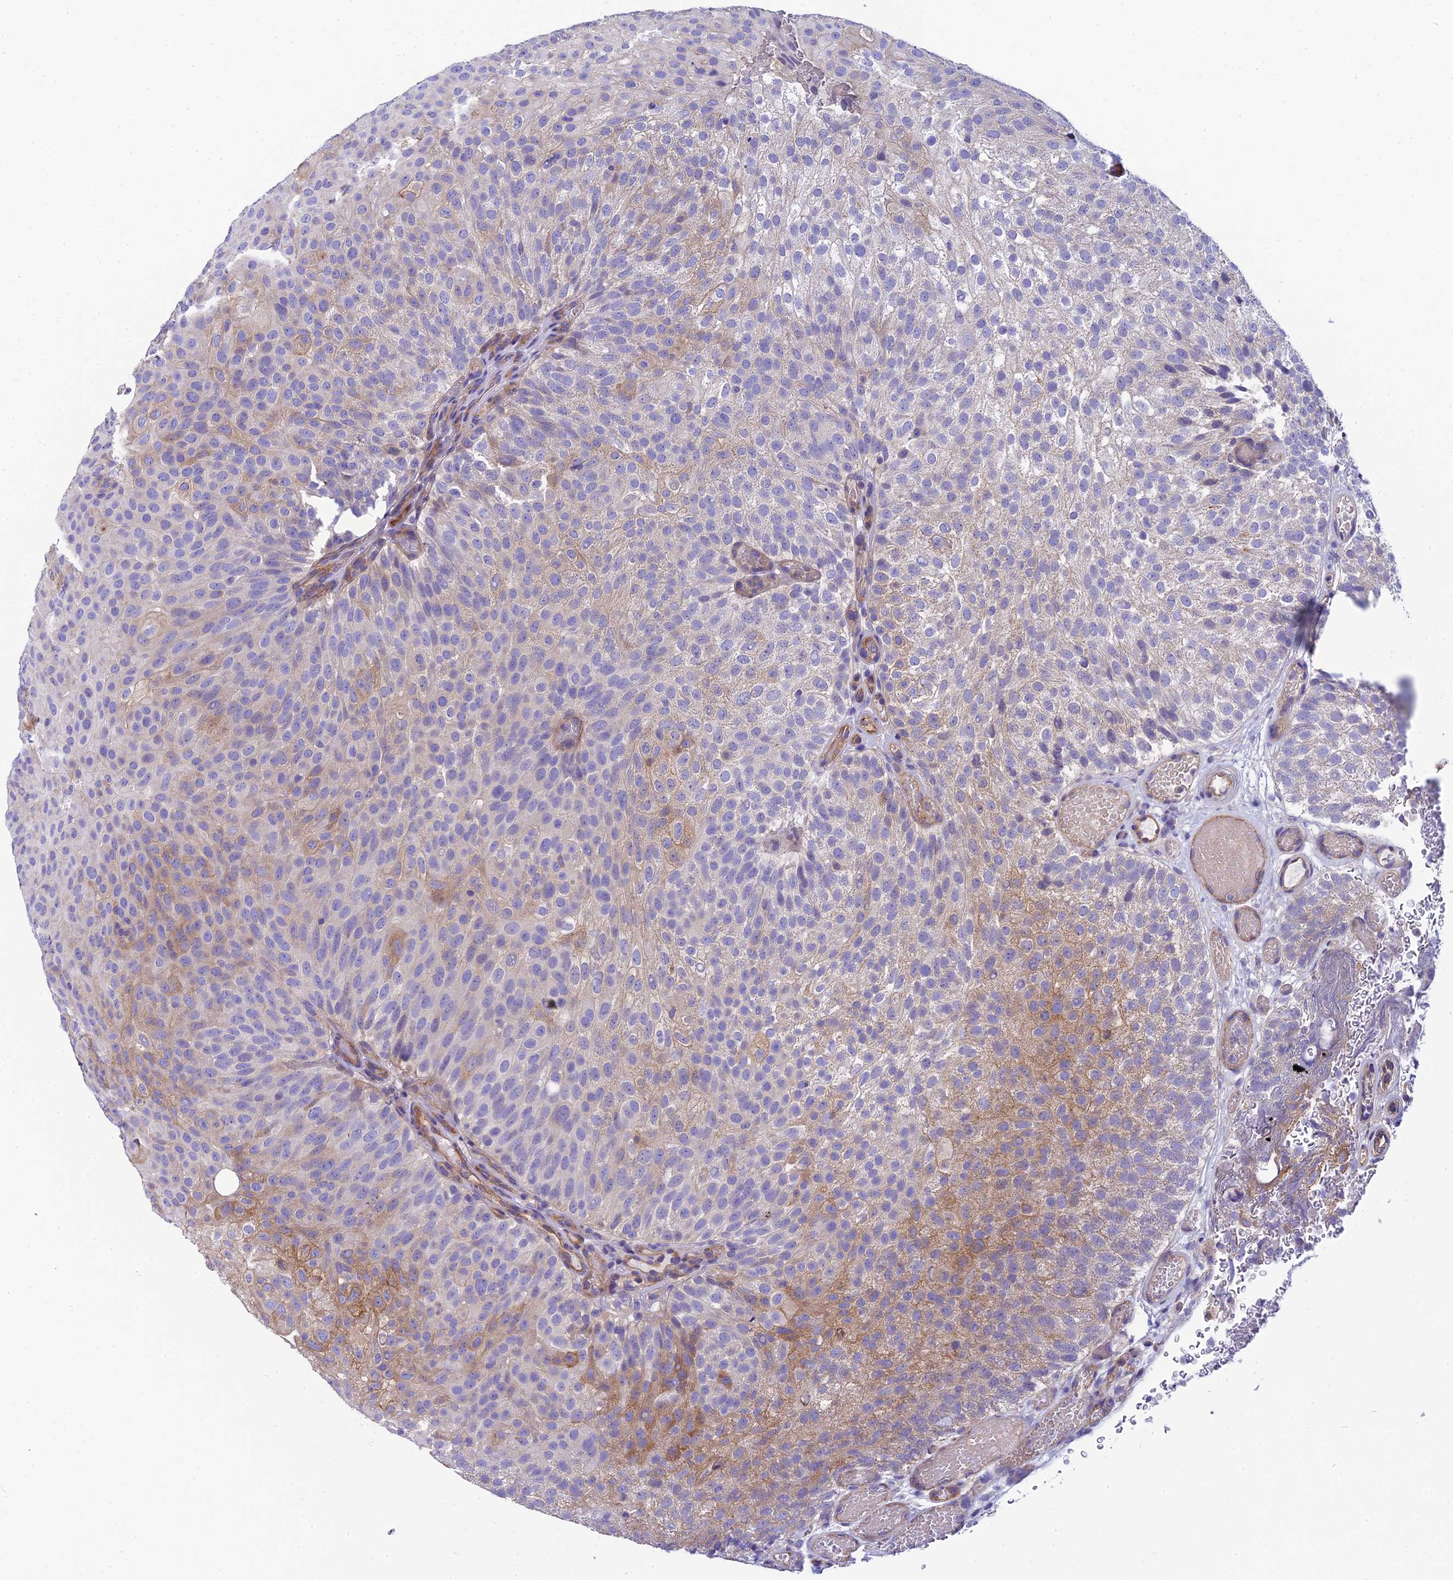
{"staining": {"intensity": "moderate", "quantity": "<25%", "location": "cytoplasmic/membranous"}, "tissue": "urothelial cancer", "cell_type": "Tumor cells", "image_type": "cancer", "snomed": [{"axis": "morphology", "description": "Urothelial carcinoma, Low grade"}, {"axis": "topography", "description": "Urinary bladder"}], "caption": "Tumor cells show low levels of moderate cytoplasmic/membranous expression in about <25% of cells in human low-grade urothelial carcinoma.", "gene": "PPFIA3", "patient": {"sex": "male", "age": 78}}